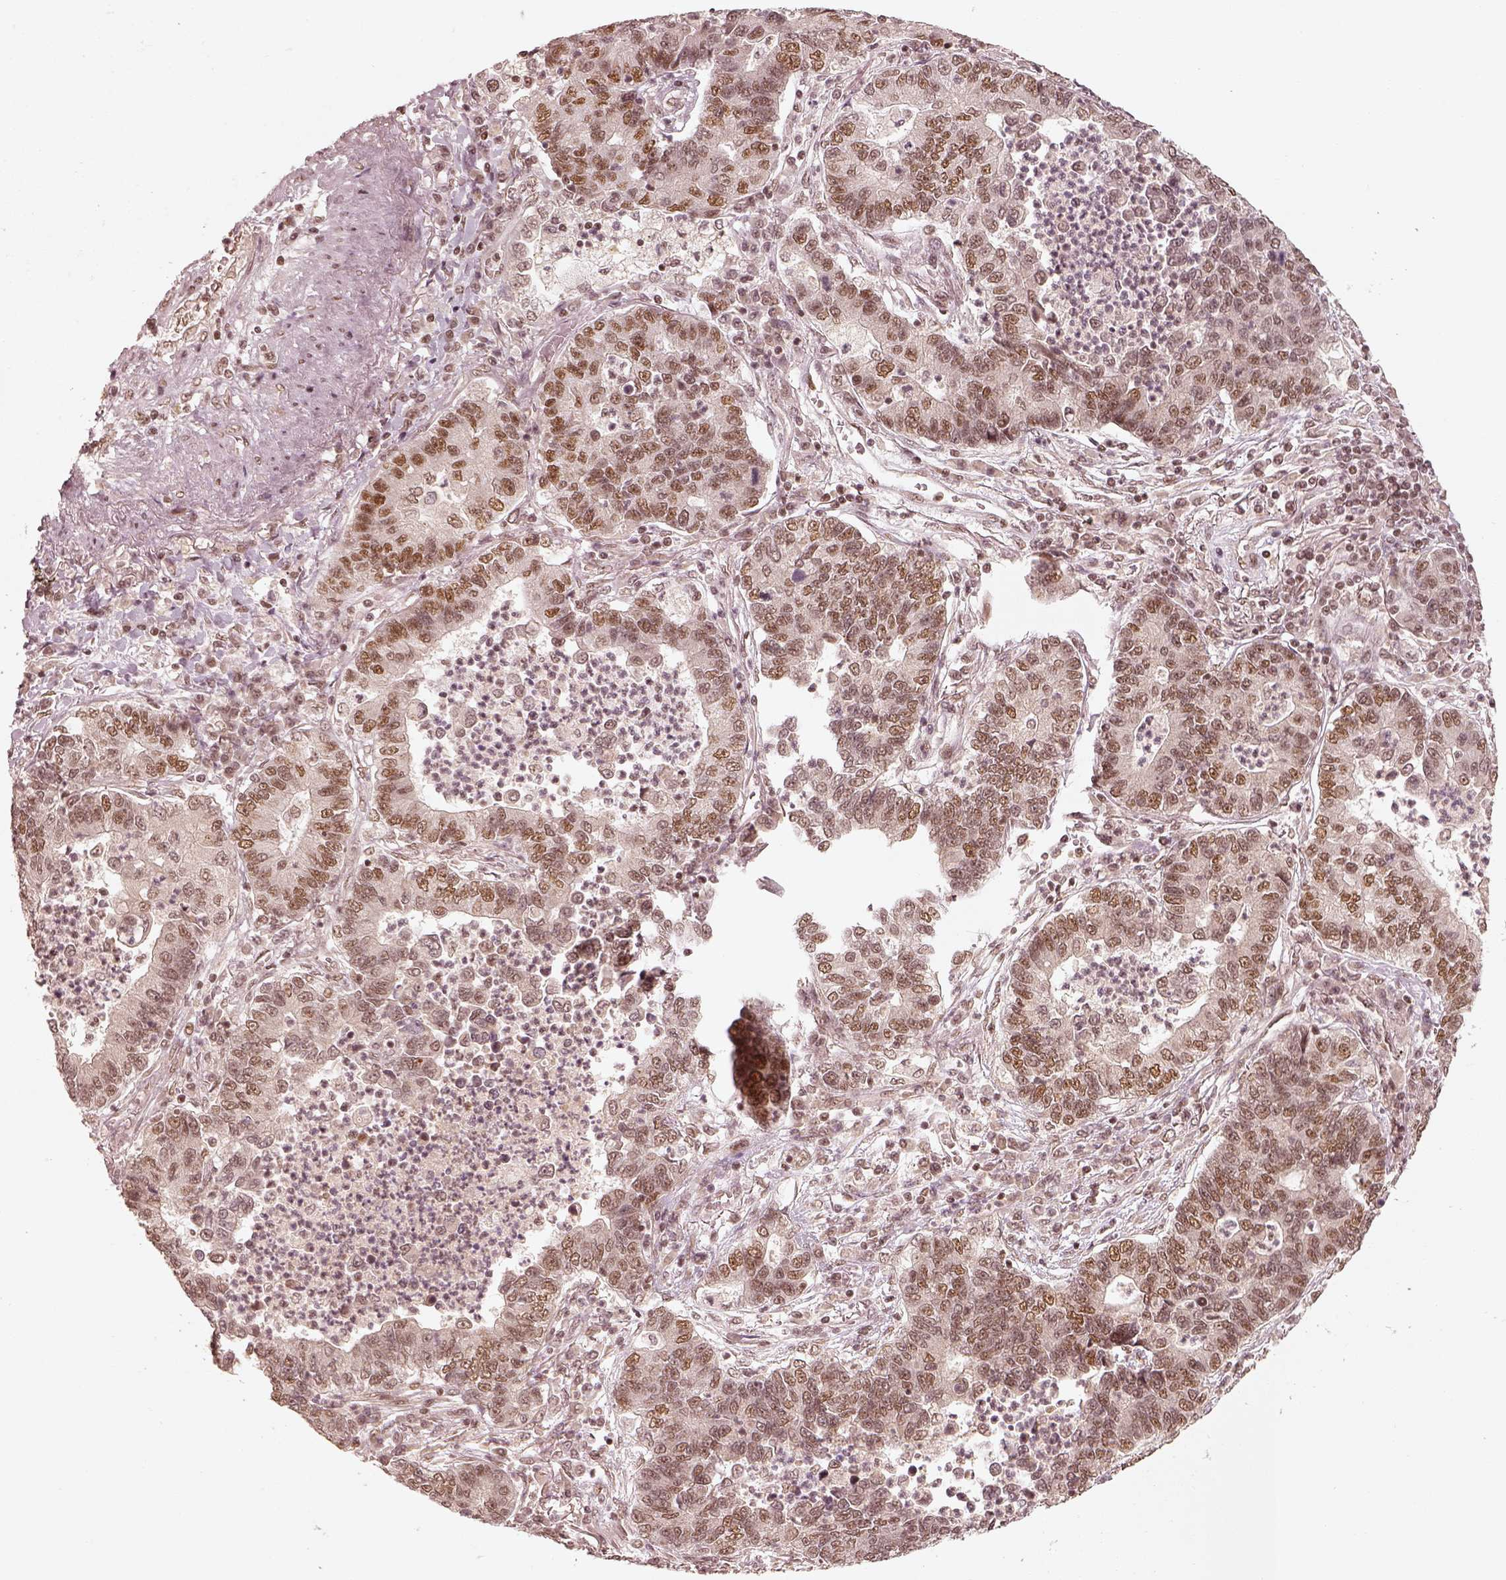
{"staining": {"intensity": "moderate", "quantity": "25%-75%", "location": "nuclear"}, "tissue": "lung cancer", "cell_type": "Tumor cells", "image_type": "cancer", "snomed": [{"axis": "morphology", "description": "Adenocarcinoma, NOS"}, {"axis": "topography", "description": "Lung"}], "caption": "Immunohistochemical staining of lung cancer (adenocarcinoma) displays moderate nuclear protein staining in approximately 25%-75% of tumor cells.", "gene": "GMEB2", "patient": {"sex": "female", "age": 57}}